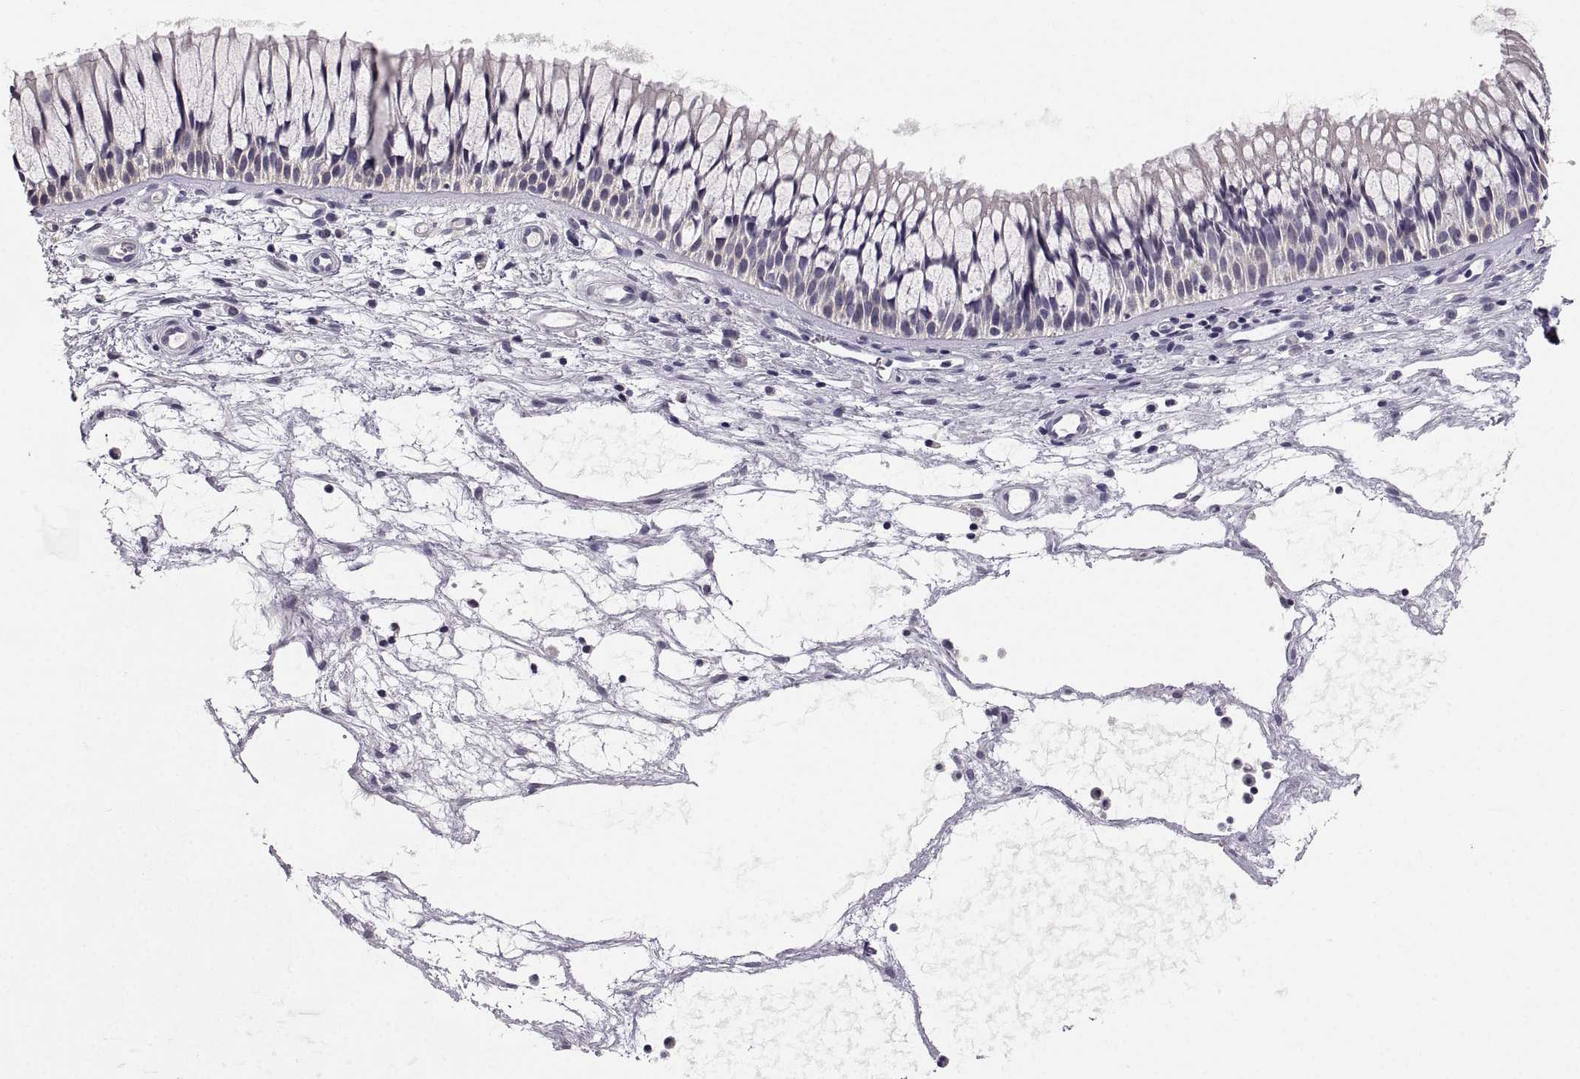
{"staining": {"intensity": "negative", "quantity": "none", "location": "none"}, "tissue": "nasopharynx", "cell_type": "Respiratory epithelial cells", "image_type": "normal", "snomed": [{"axis": "morphology", "description": "Normal tissue, NOS"}, {"axis": "topography", "description": "Nasopharynx"}], "caption": "Histopathology image shows no protein positivity in respiratory epithelial cells of benign nasopharynx.", "gene": "ZNF185", "patient": {"sex": "male", "age": 51}}